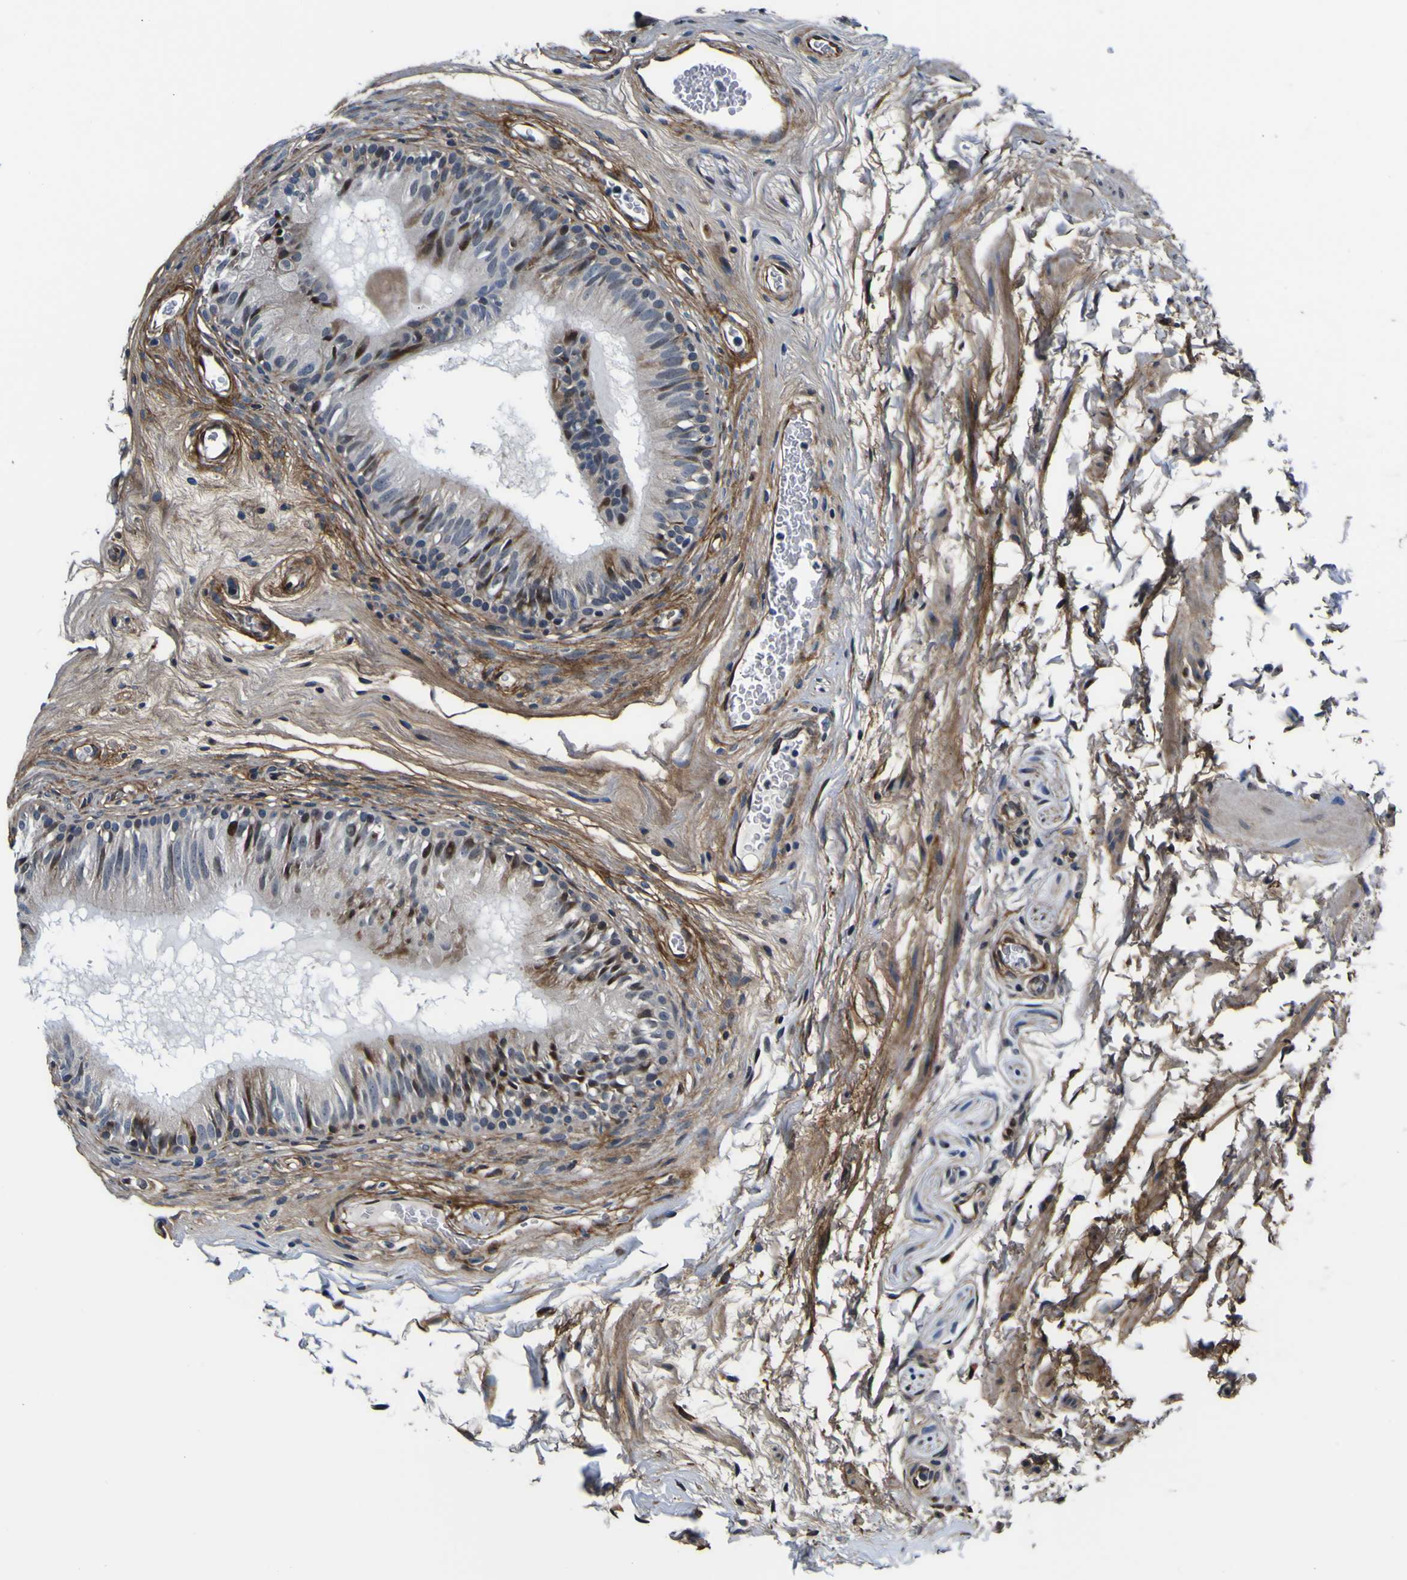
{"staining": {"intensity": "moderate", "quantity": "25%-75%", "location": "nuclear"}, "tissue": "epididymis", "cell_type": "Glandular cells", "image_type": "normal", "snomed": [{"axis": "morphology", "description": "Normal tissue, NOS"}, {"axis": "topography", "description": "Epididymis"}], "caption": "DAB (3,3'-diaminobenzidine) immunohistochemical staining of unremarkable epididymis displays moderate nuclear protein staining in approximately 25%-75% of glandular cells. The protein is stained brown, and the nuclei are stained in blue (DAB (3,3'-diaminobenzidine) IHC with brightfield microscopy, high magnification).", "gene": "POSTN", "patient": {"sex": "male", "age": 36}}